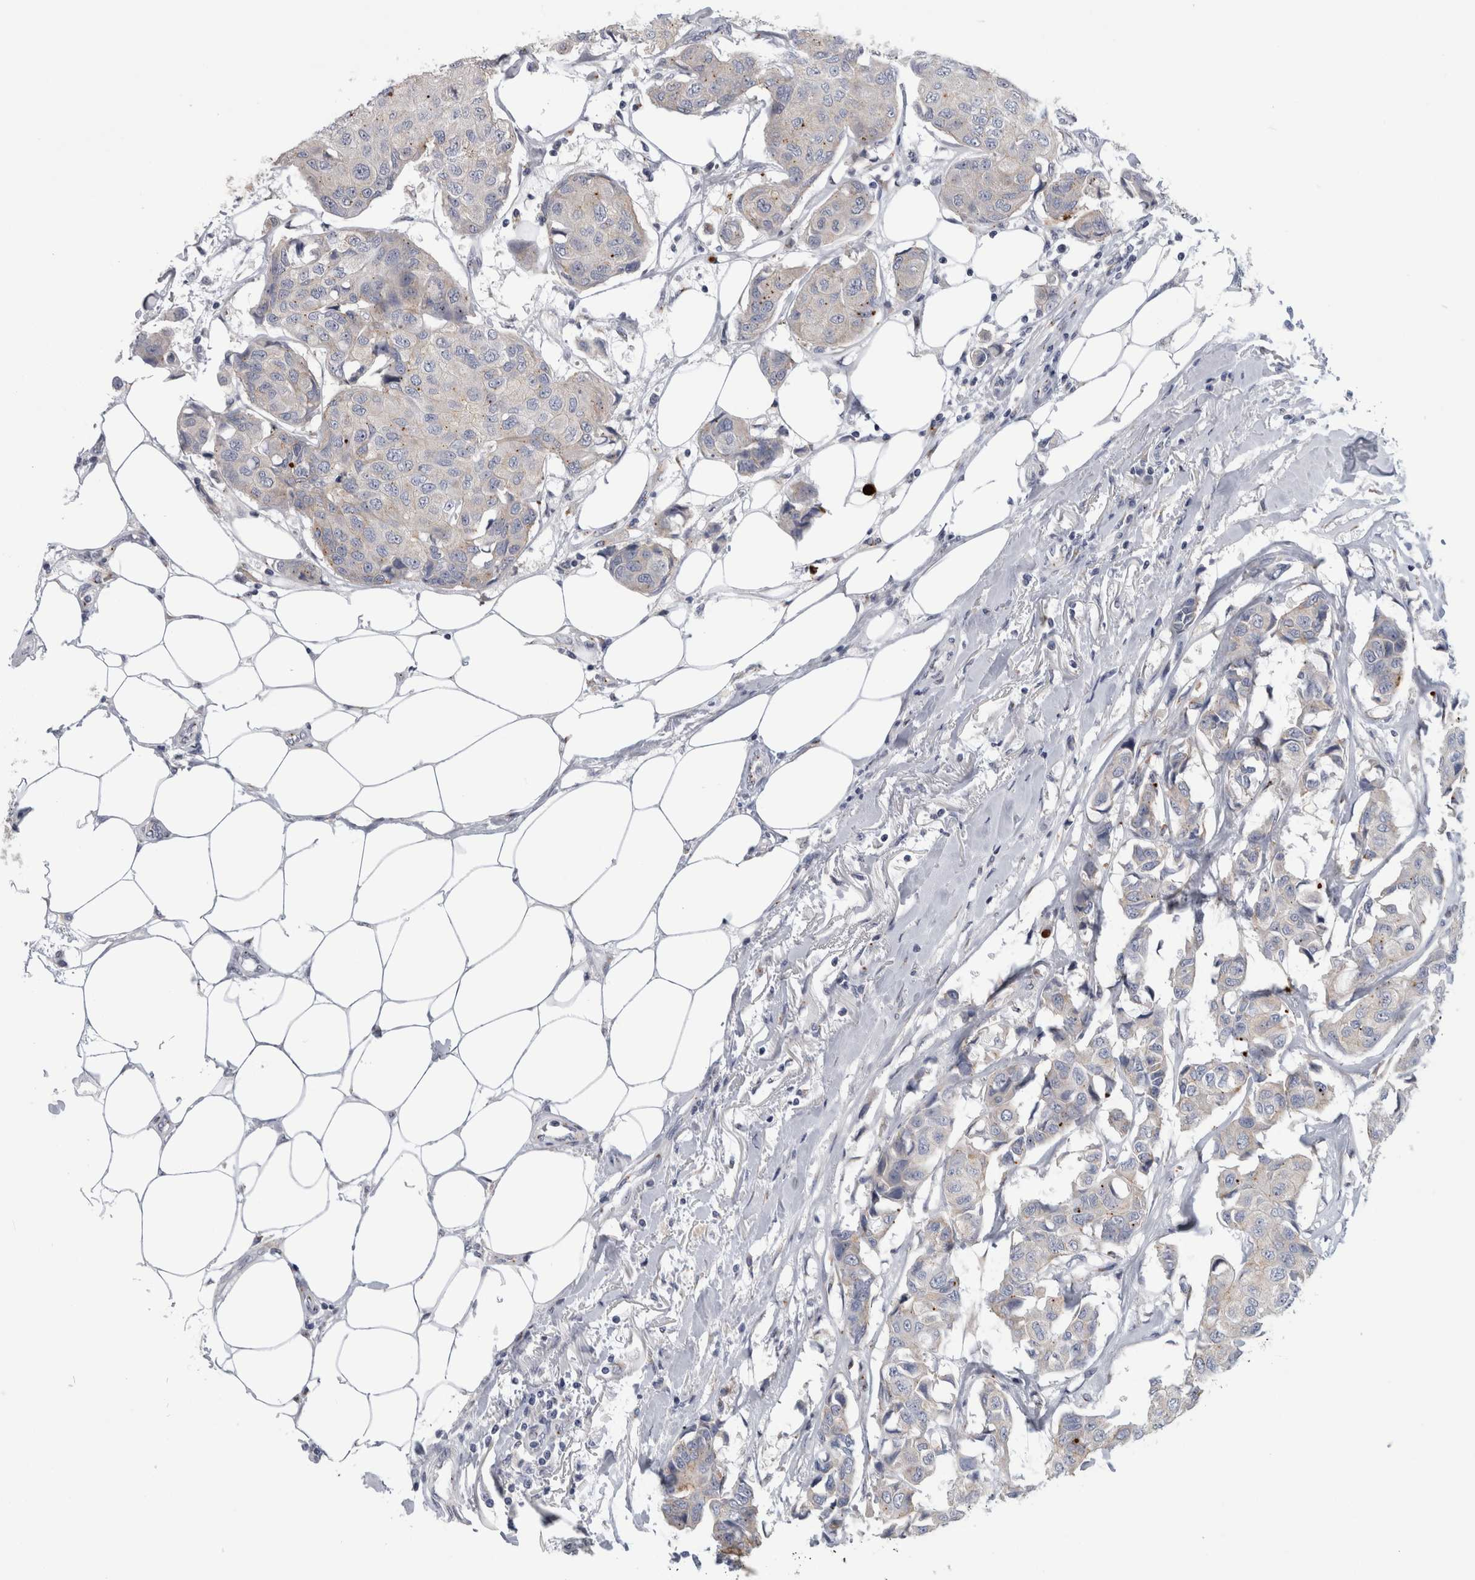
{"staining": {"intensity": "negative", "quantity": "none", "location": "none"}, "tissue": "breast cancer", "cell_type": "Tumor cells", "image_type": "cancer", "snomed": [{"axis": "morphology", "description": "Duct carcinoma"}, {"axis": "topography", "description": "Breast"}], "caption": "This is a photomicrograph of immunohistochemistry staining of breast cancer, which shows no staining in tumor cells.", "gene": "AKAP9", "patient": {"sex": "female", "age": 80}}